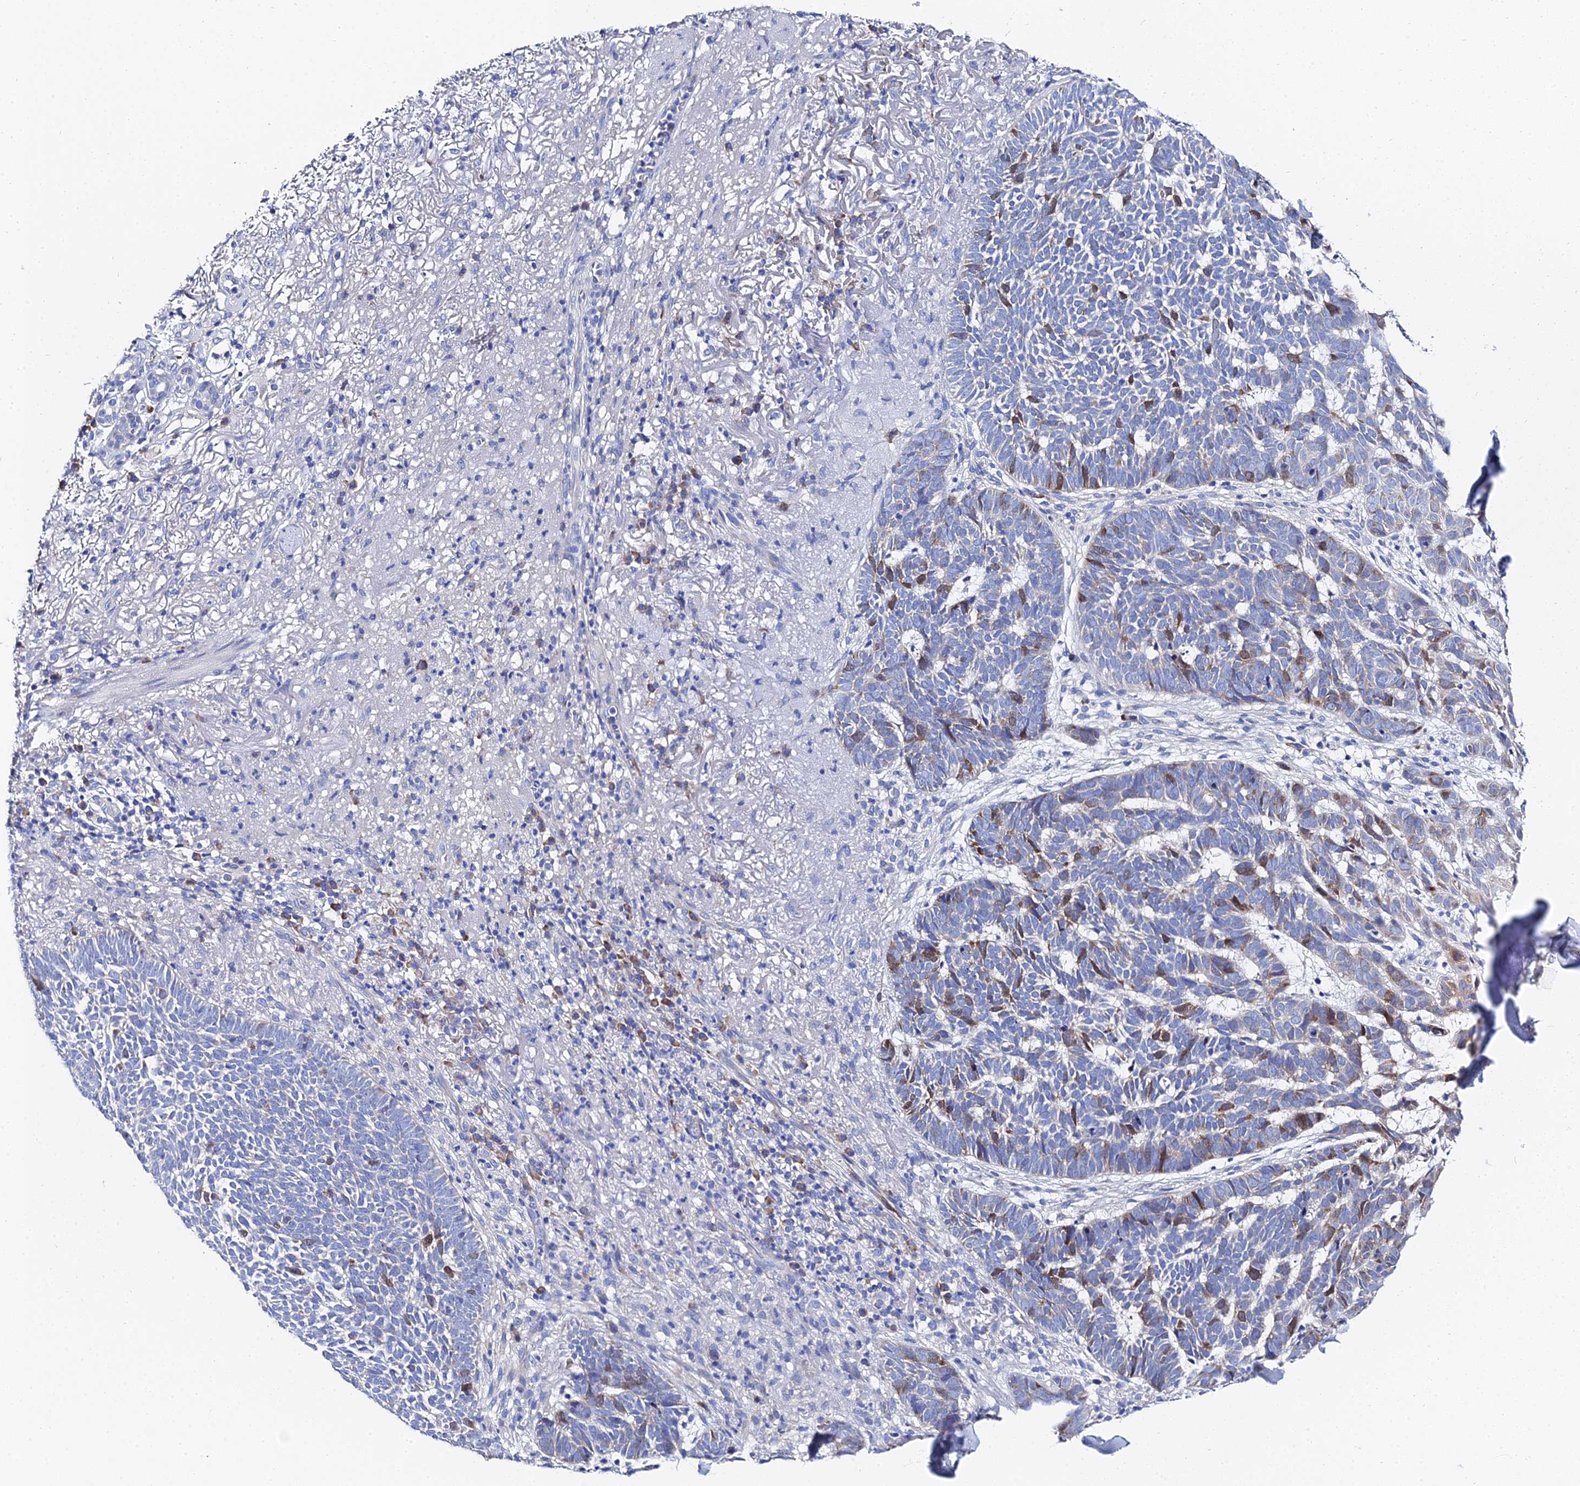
{"staining": {"intensity": "moderate", "quantity": "<25%", "location": "cytoplasmic/membranous"}, "tissue": "skin cancer", "cell_type": "Tumor cells", "image_type": "cancer", "snomed": [{"axis": "morphology", "description": "Basal cell carcinoma"}, {"axis": "topography", "description": "Skin"}], "caption": "Protein expression by immunohistochemistry shows moderate cytoplasmic/membranous staining in about <25% of tumor cells in skin basal cell carcinoma.", "gene": "PTTG1", "patient": {"sex": "female", "age": 78}}